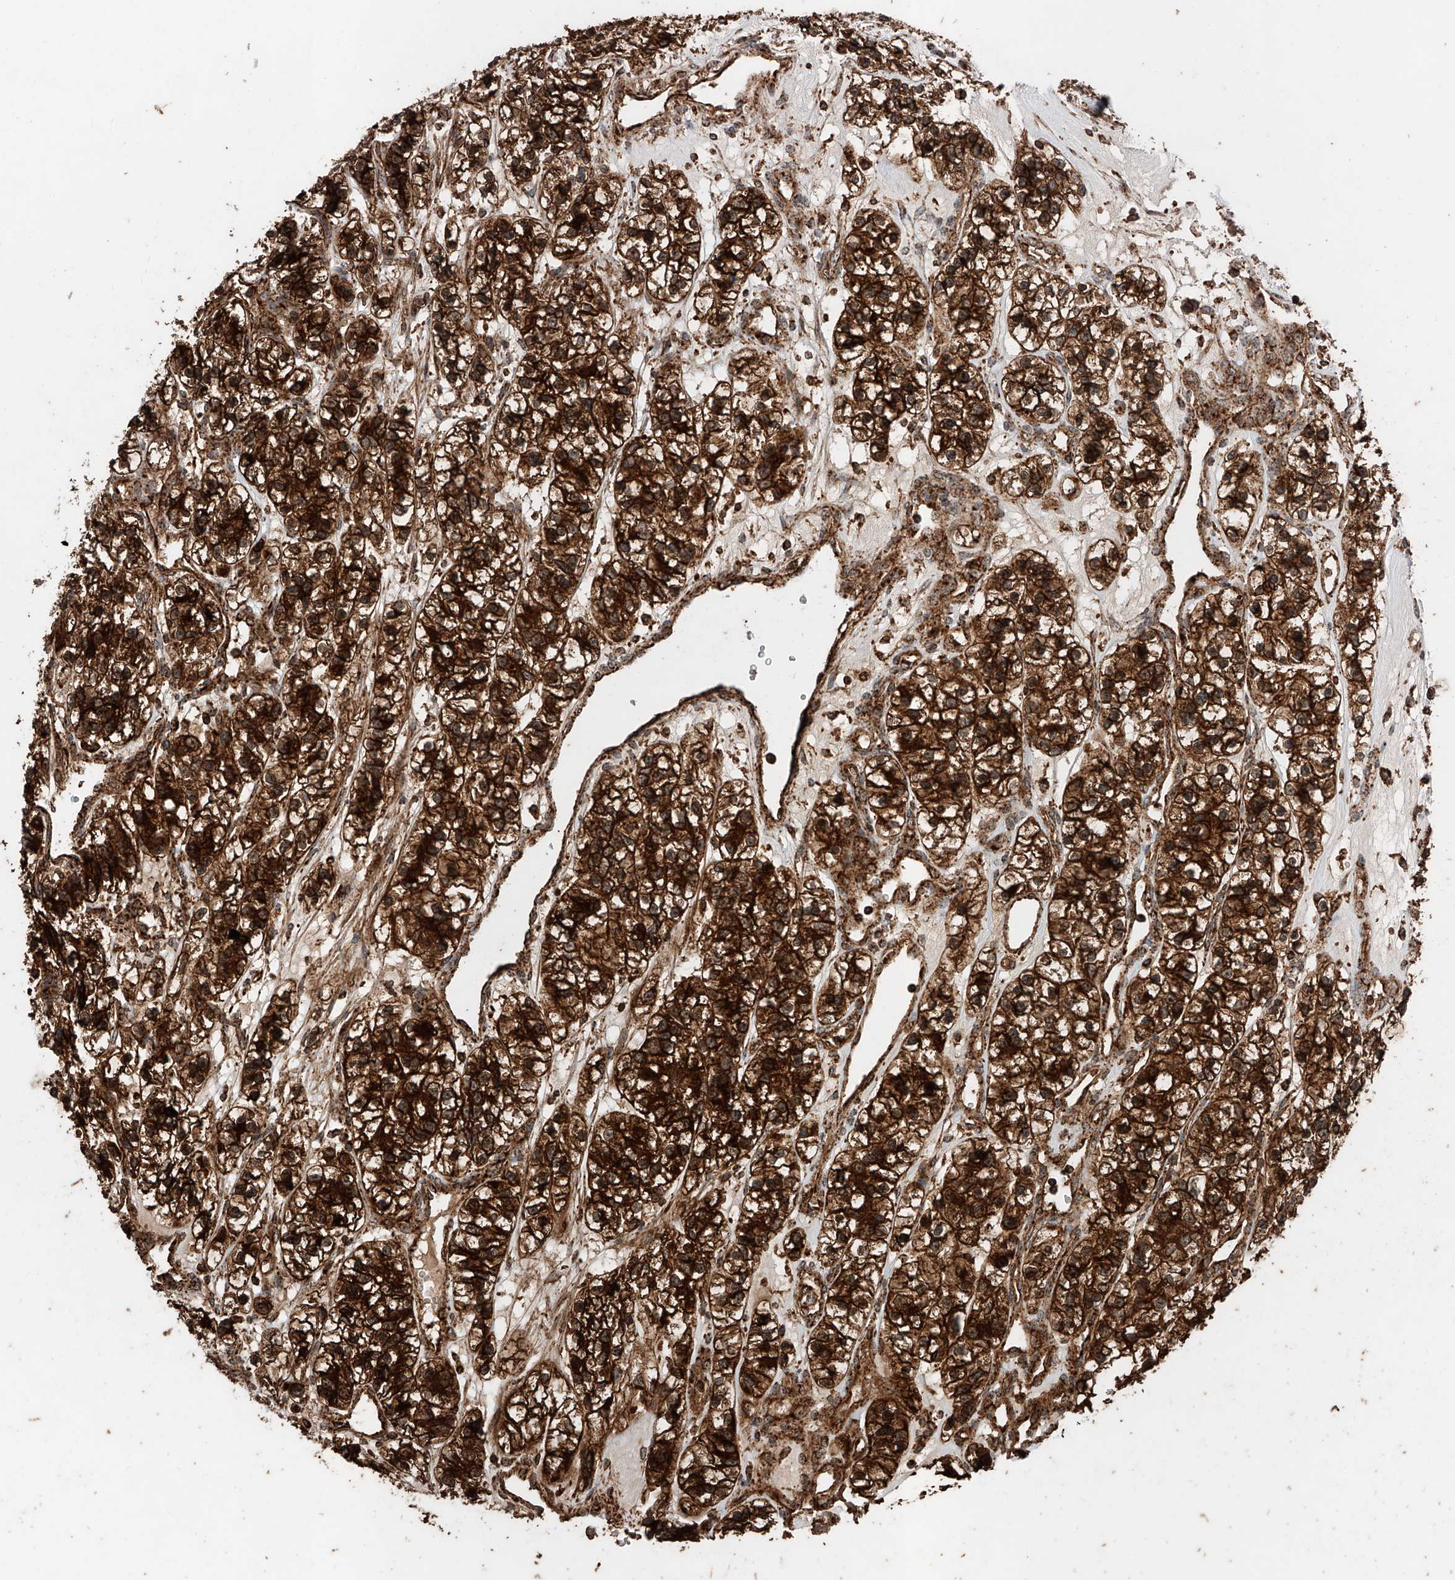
{"staining": {"intensity": "strong", "quantity": ">75%", "location": "cytoplasmic/membranous"}, "tissue": "renal cancer", "cell_type": "Tumor cells", "image_type": "cancer", "snomed": [{"axis": "morphology", "description": "Adenocarcinoma, NOS"}, {"axis": "topography", "description": "Kidney"}], "caption": "DAB immunohistochemical staining of human renal cancer reveals strong cytoplasmic/membranous protein positivity in about >75% of tumor cells. (DAB IHC with brightfield microscopy, high magnification).", "gene": "PISD", "patient": {"sex": "female", "age": 57}}